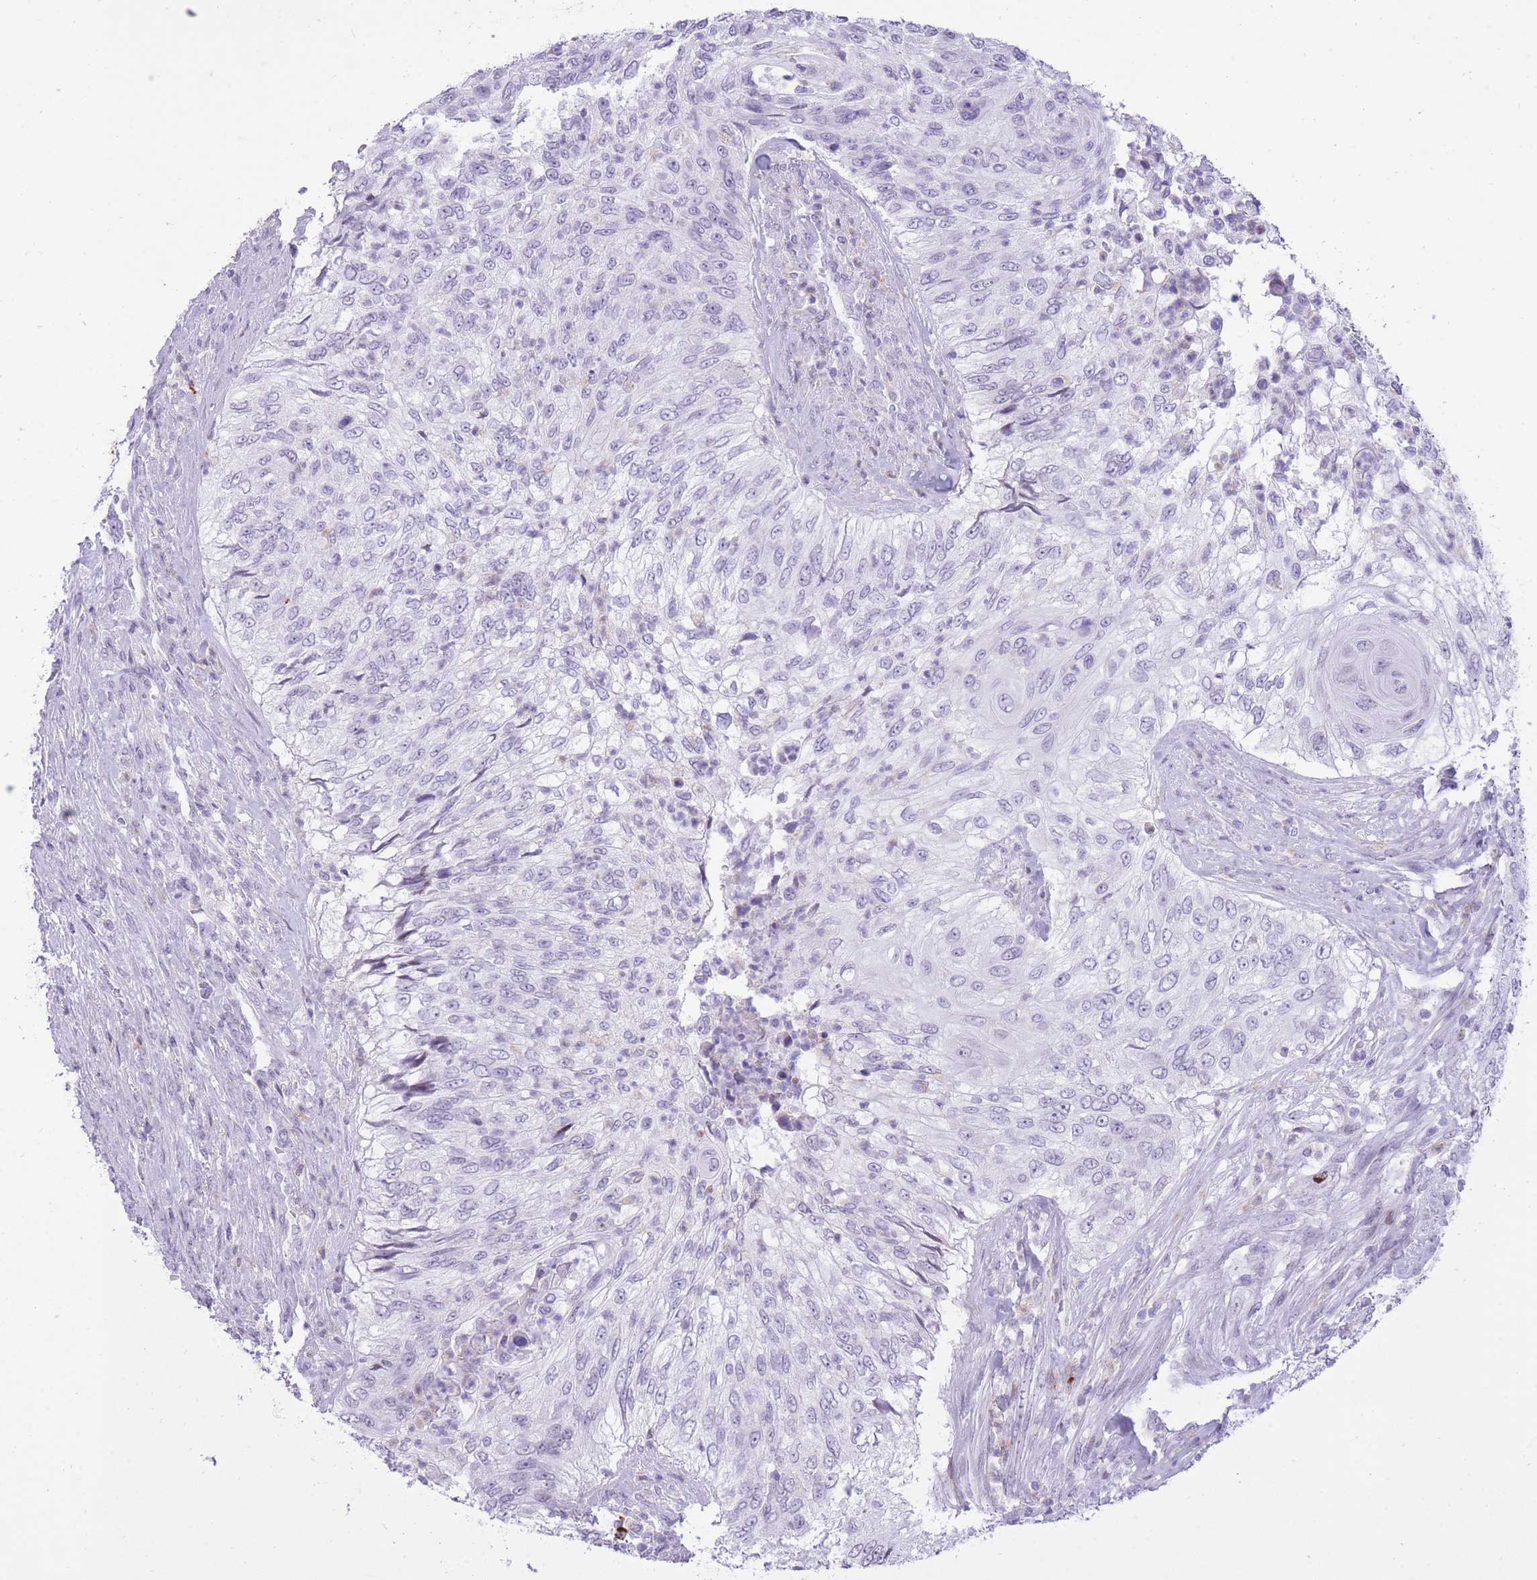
{"staining": {"intensity": "negative", "quantity": "none", "location": "none"}, "tissue": "urothelial cancer", "cell_type": "Tumor cells", "image_type": "cancer", "snomed": [{"axis": "morphology", "description": "Urothelial carcinoma, High grade"}, {"axis": "topography", "description": "Urinary bladder"}], "caption": "This is an IHC image of human urothelial cancer. There is no staining in tumor cells.", "gene": "MEIS3", "patient": {"sex": "female", "age": 60}}